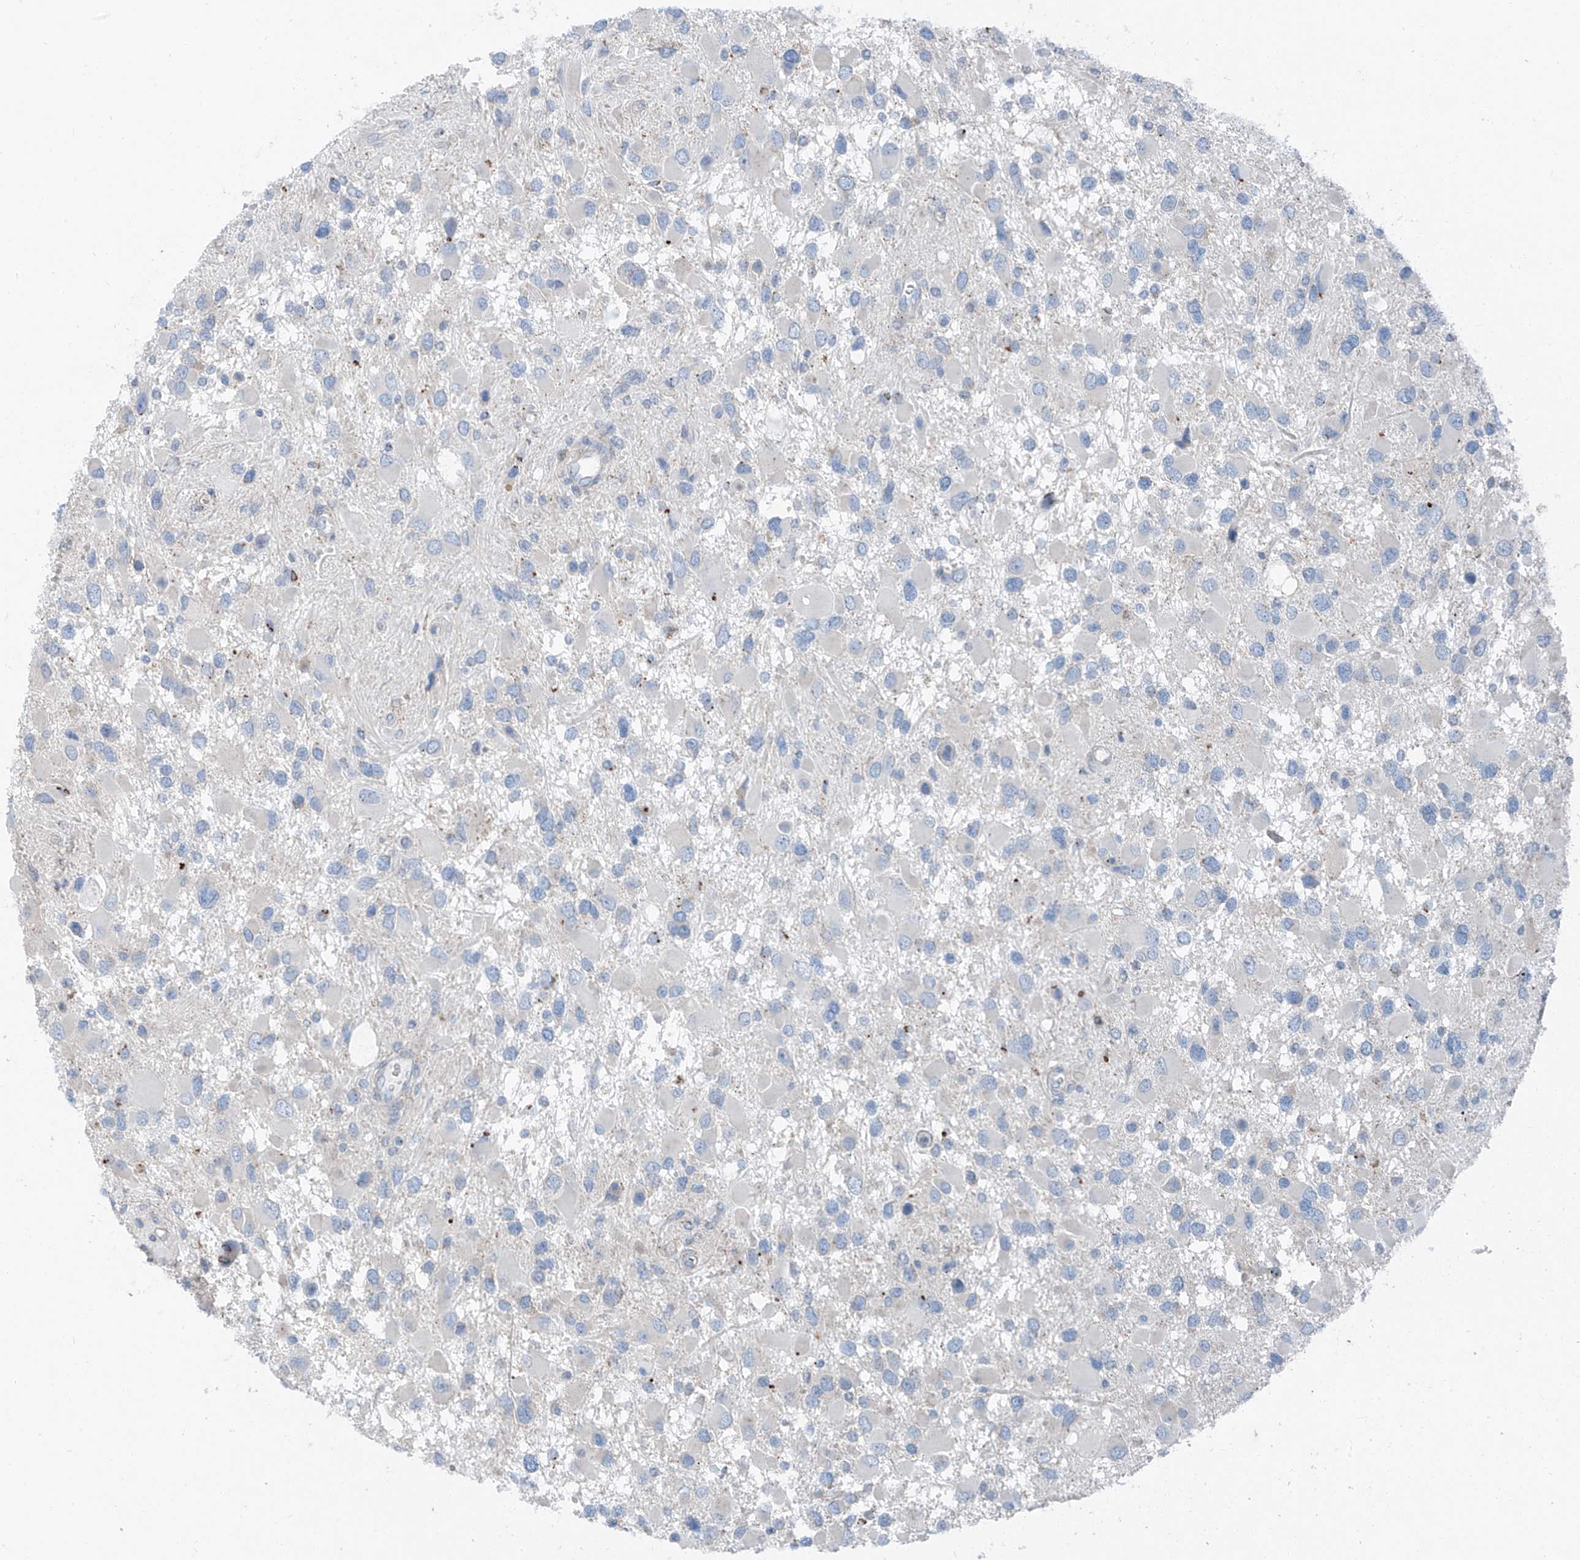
{"staining": {"intensity": "negative", "quantity": "none", "location": "none"}, "tissue": "glioma", "cell_type": "Tumor cells", "image_type": "cancer", "snomed": [{"axis": "morphology", "description": "Glioma, malignant, High grade"}, {"axis": "topography", "description": "Brain"}], "caption": "Tumor cells show no significant staining in glioma. Brightfield microscopy of immunohistochemistry (IHC) stained with DAB (3,3'-diaminobenzidine) (brown) and hematoxylin (blue), captured at high magnification.", "gene": "CHMP2B", "patient": {"sex": "male", "age": 53}}